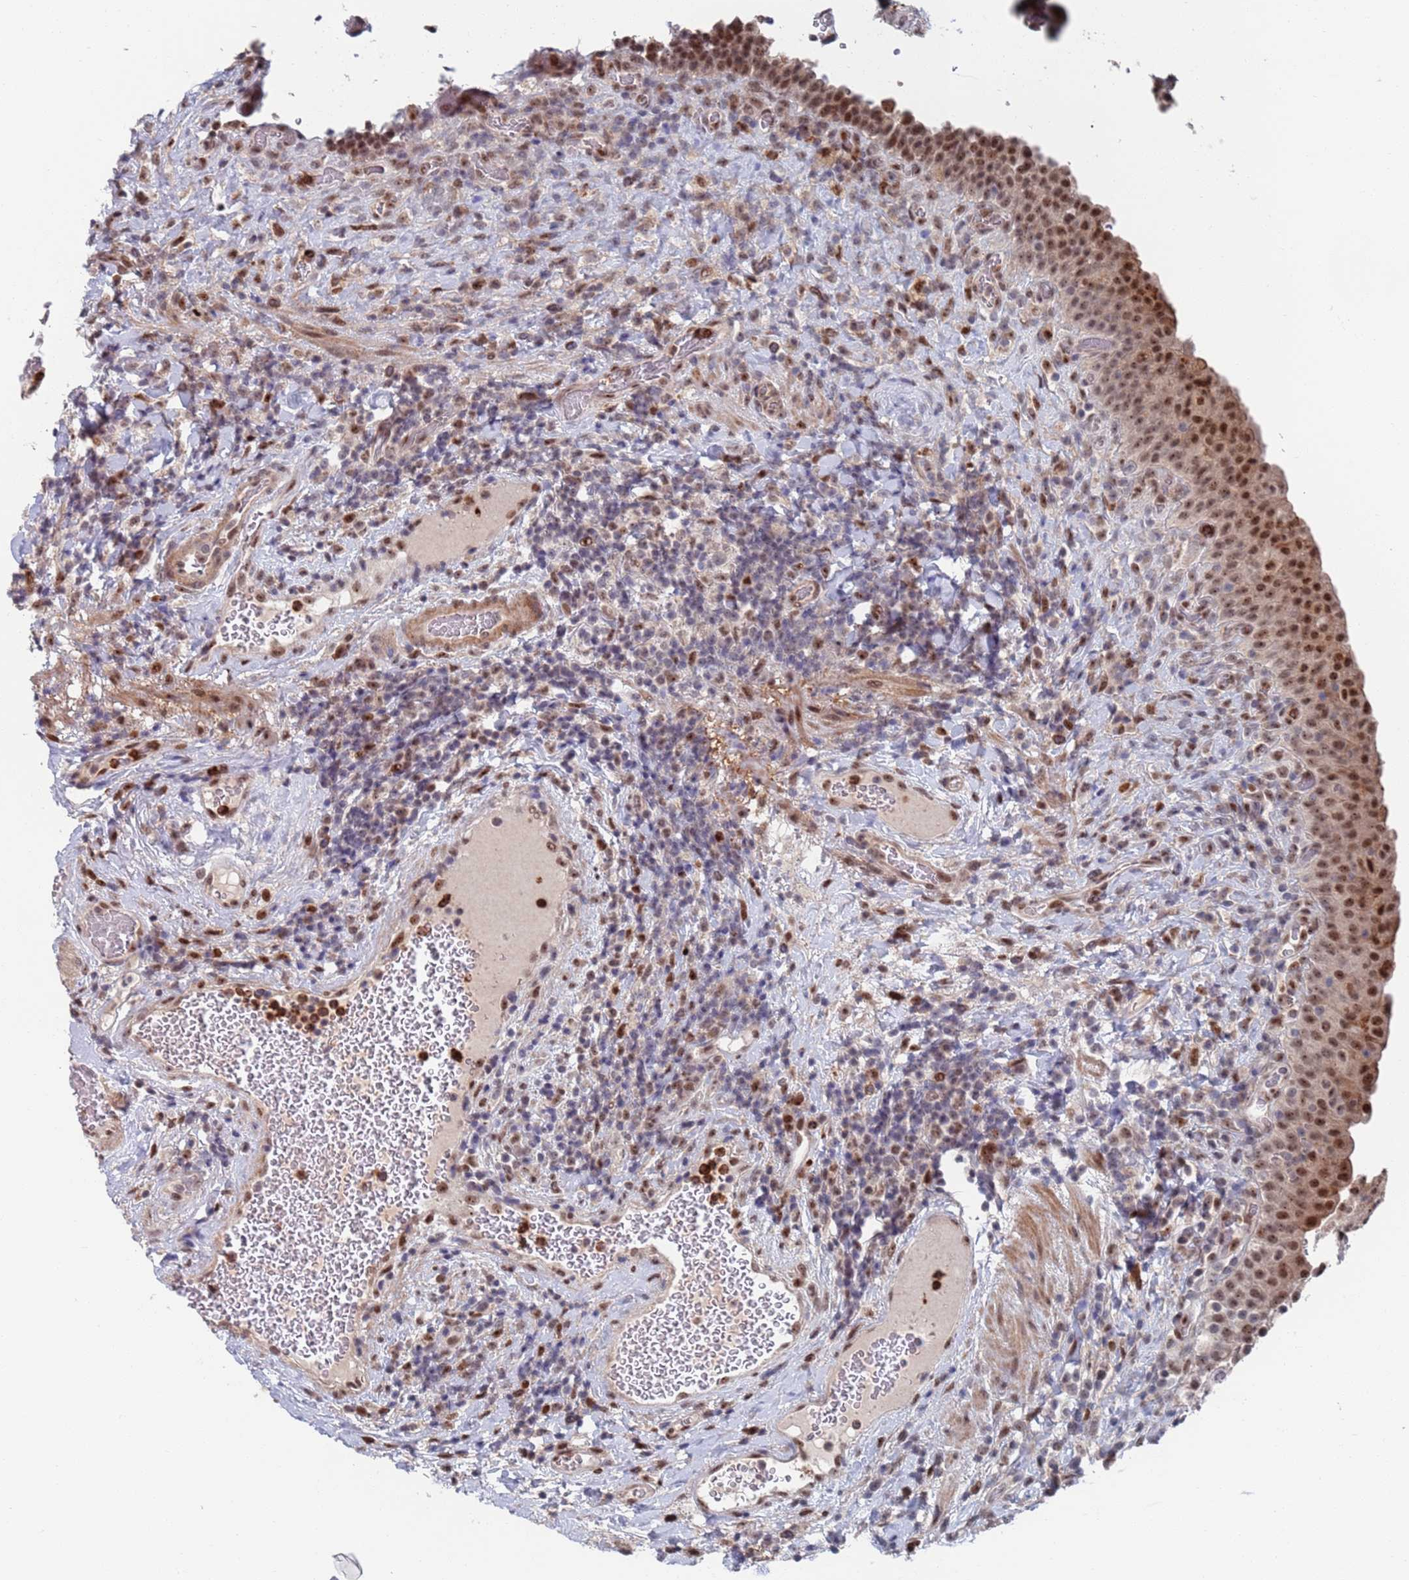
{"staining": {"intensity": "moderate", "quantity": ">75%", "location": "nuclear"}, "tissue": "urinary bladder", "cell_type": "Urothelial cells", "image_type": "normal", "snomed": [{"axis": "morphology", "description": "Normal tissue, NOS"}, {"axis": "morphology", "description": "Urothelial carcinoma, High grade"}, {"axis": "topography", "description": "Urinary bladder"}], "caption": "Urinary bladder was stained to show a protein in brown. There is medium levels of moderate nuclear expression in about >75% of urothelial cells. The staining is performed using DAB (3,3'-diaminobenzidine) brown chromogen to label protein expression. The nuclei are counter-stained blue using hematoxylin.", "gene": "RPP25", "patient": {"sex": "female", "age": 60}}